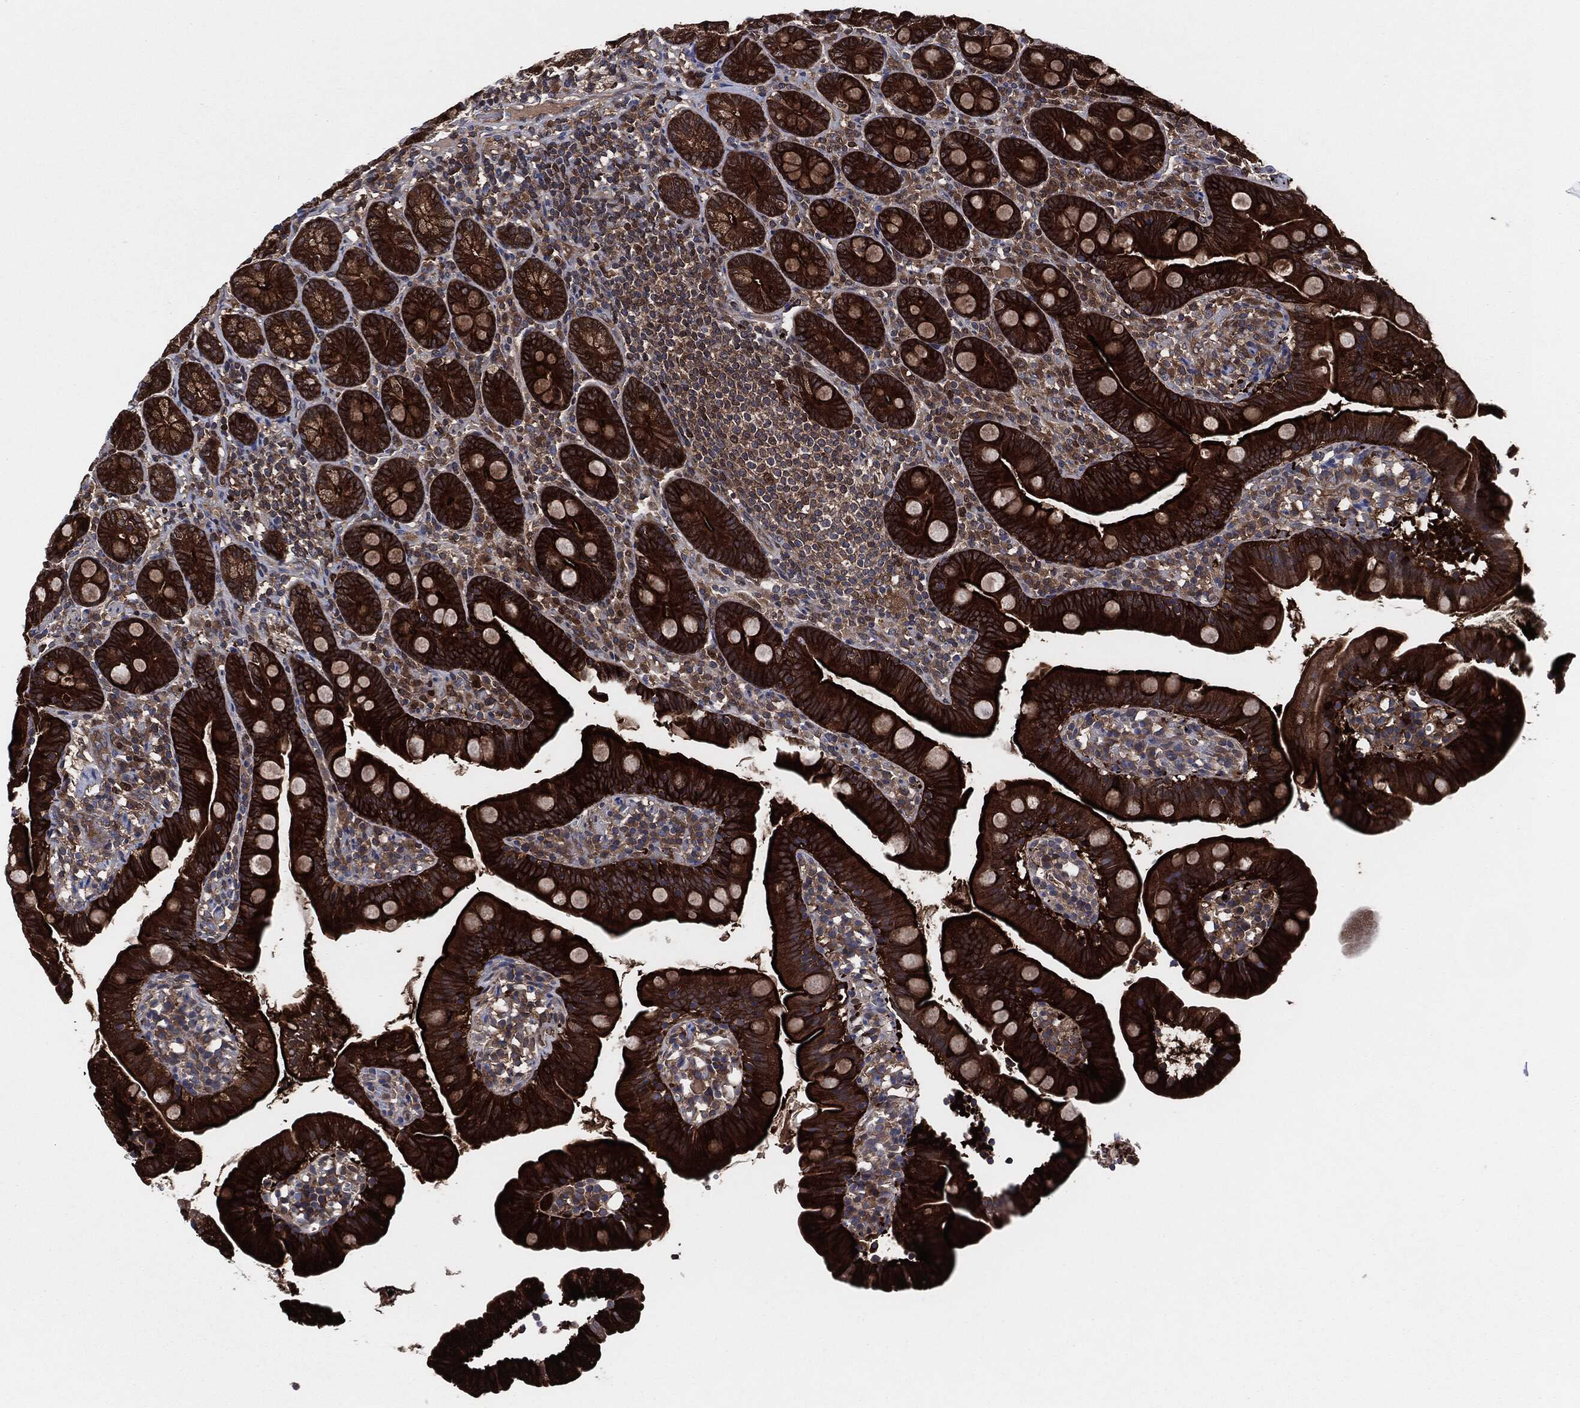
{"staining": {"intensity": "strong", "quantity": ">75%", "location": "cytoplasmic/membranous"}, "tissue": "duodenum", "cell_type": "Glandular cells", "image_type": "normal", "snomed": [{"axis": "morphology", "description": "Normal tissue, NOS"}, {"axis": "topography", "description": "Duodenum"}], "caption": "The micrograph reveals staining of unremarkable duodenum, revealing strong cytoplasmic/membranous protein staining (brown color) within glandular cells. The staining is performed using DAB (3,3'-diaminobenzidine) brown chromogen to label protein expression. The nuclei are counter-stained blue using hematoxylin.", "gene": "XPNPEP1", "patient": {"sex": "female", "age": 67}}